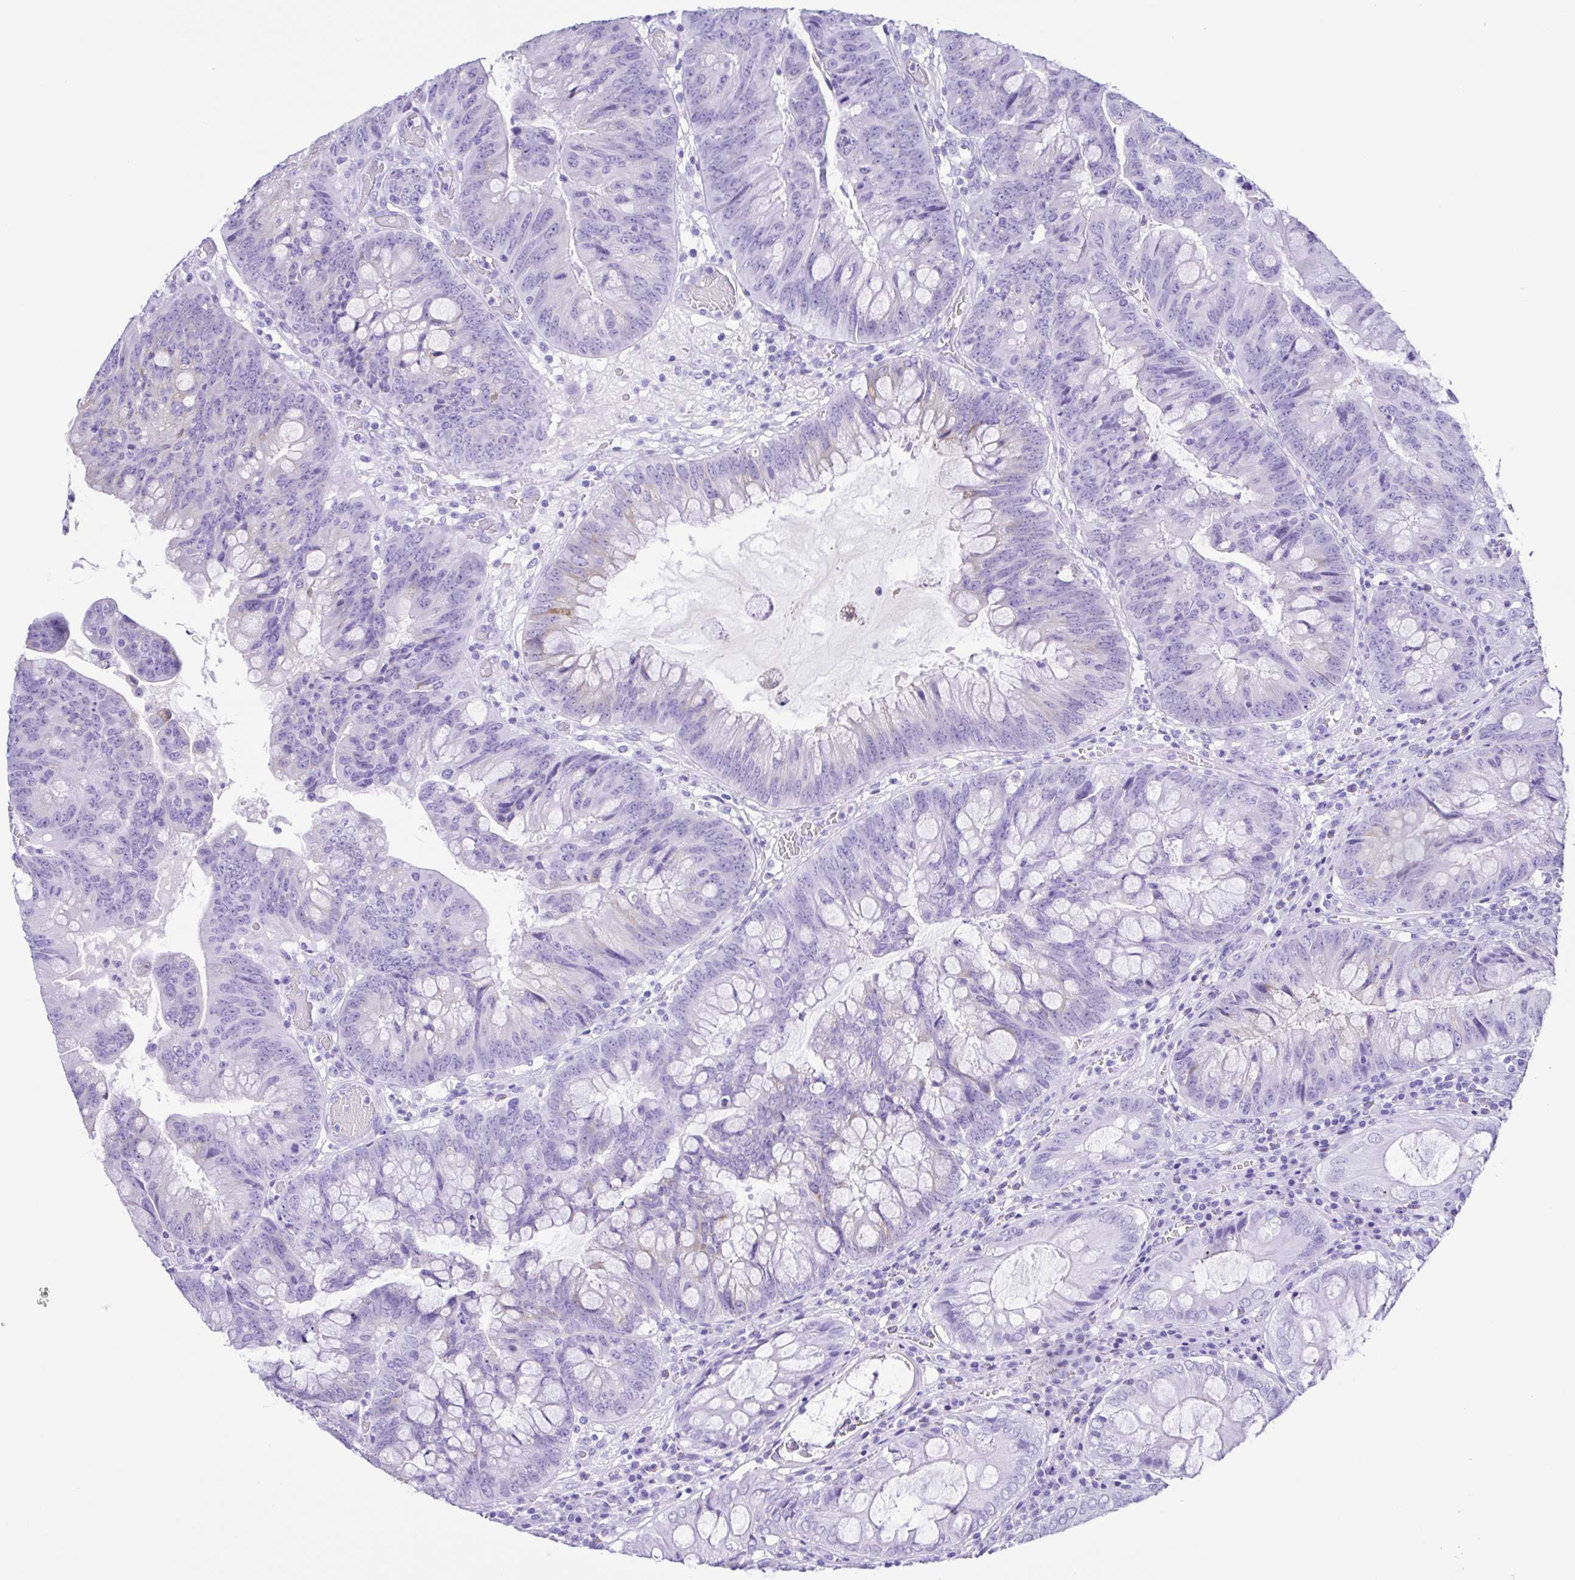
{"staining": {"intensity": "negative", "quantity": "none", "location": "none"}, "tissue": "colorectal cancer", "cell_type": "Tumor cells", "image_type": "cancer", "snomed": [{"axis": "morphology", "description": "Adenocarcinoma, NOS"}, {"axis": "topography", "description": "Colon"}], "caption": "Immunohistochemistry (IHC) image of neoplastic tissue: colorectal cancer stained with DAB (3,3'-diaminobenzidine) exhibits no significant protein staining in tumor cells.", "gene": "ERP27", "patient": {"sex": "male", "age": 62}}